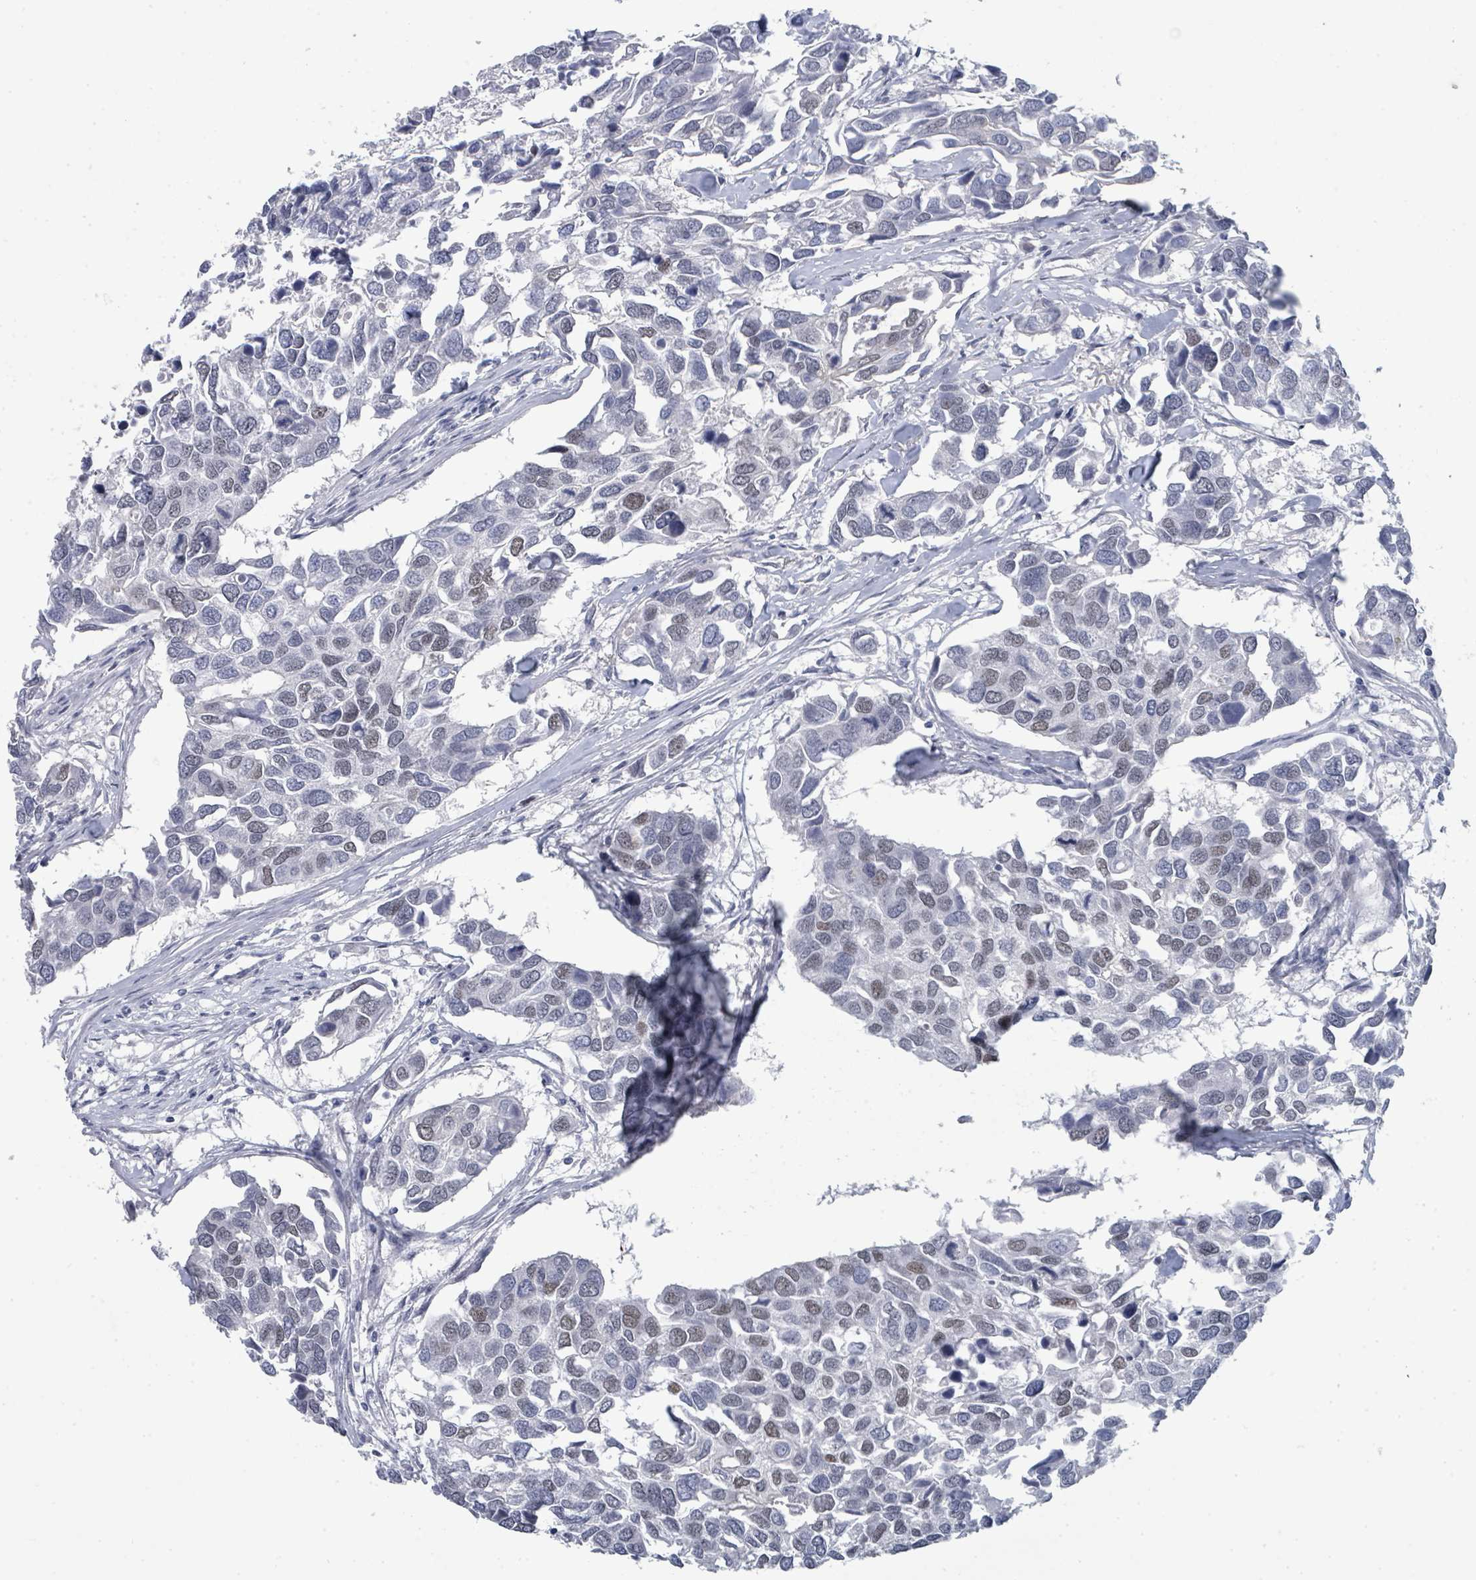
{"staining": {"intensity": "weak", "quantity": "25%-75%", "location": "nuclear"}, "tissue": "breast cancer", "cell_type": "Tumor cells", "image_type": "cancer", "snomed": [{"axis": "morphology", "description": "Duct carcinoma"}, {"axis": "topography", "description": "Breast"}], "caption": "This image demonstrates breast cancer (infiltrating ductal carcinoma) stained with immunohistochemistry to label a protein in brown. The nuclear of tumor cells show weak positivity for the protein. Nuclei are counter-stained blue.", "gene": "CT45A5", "patient": {"sex": "female", "age": 83}}